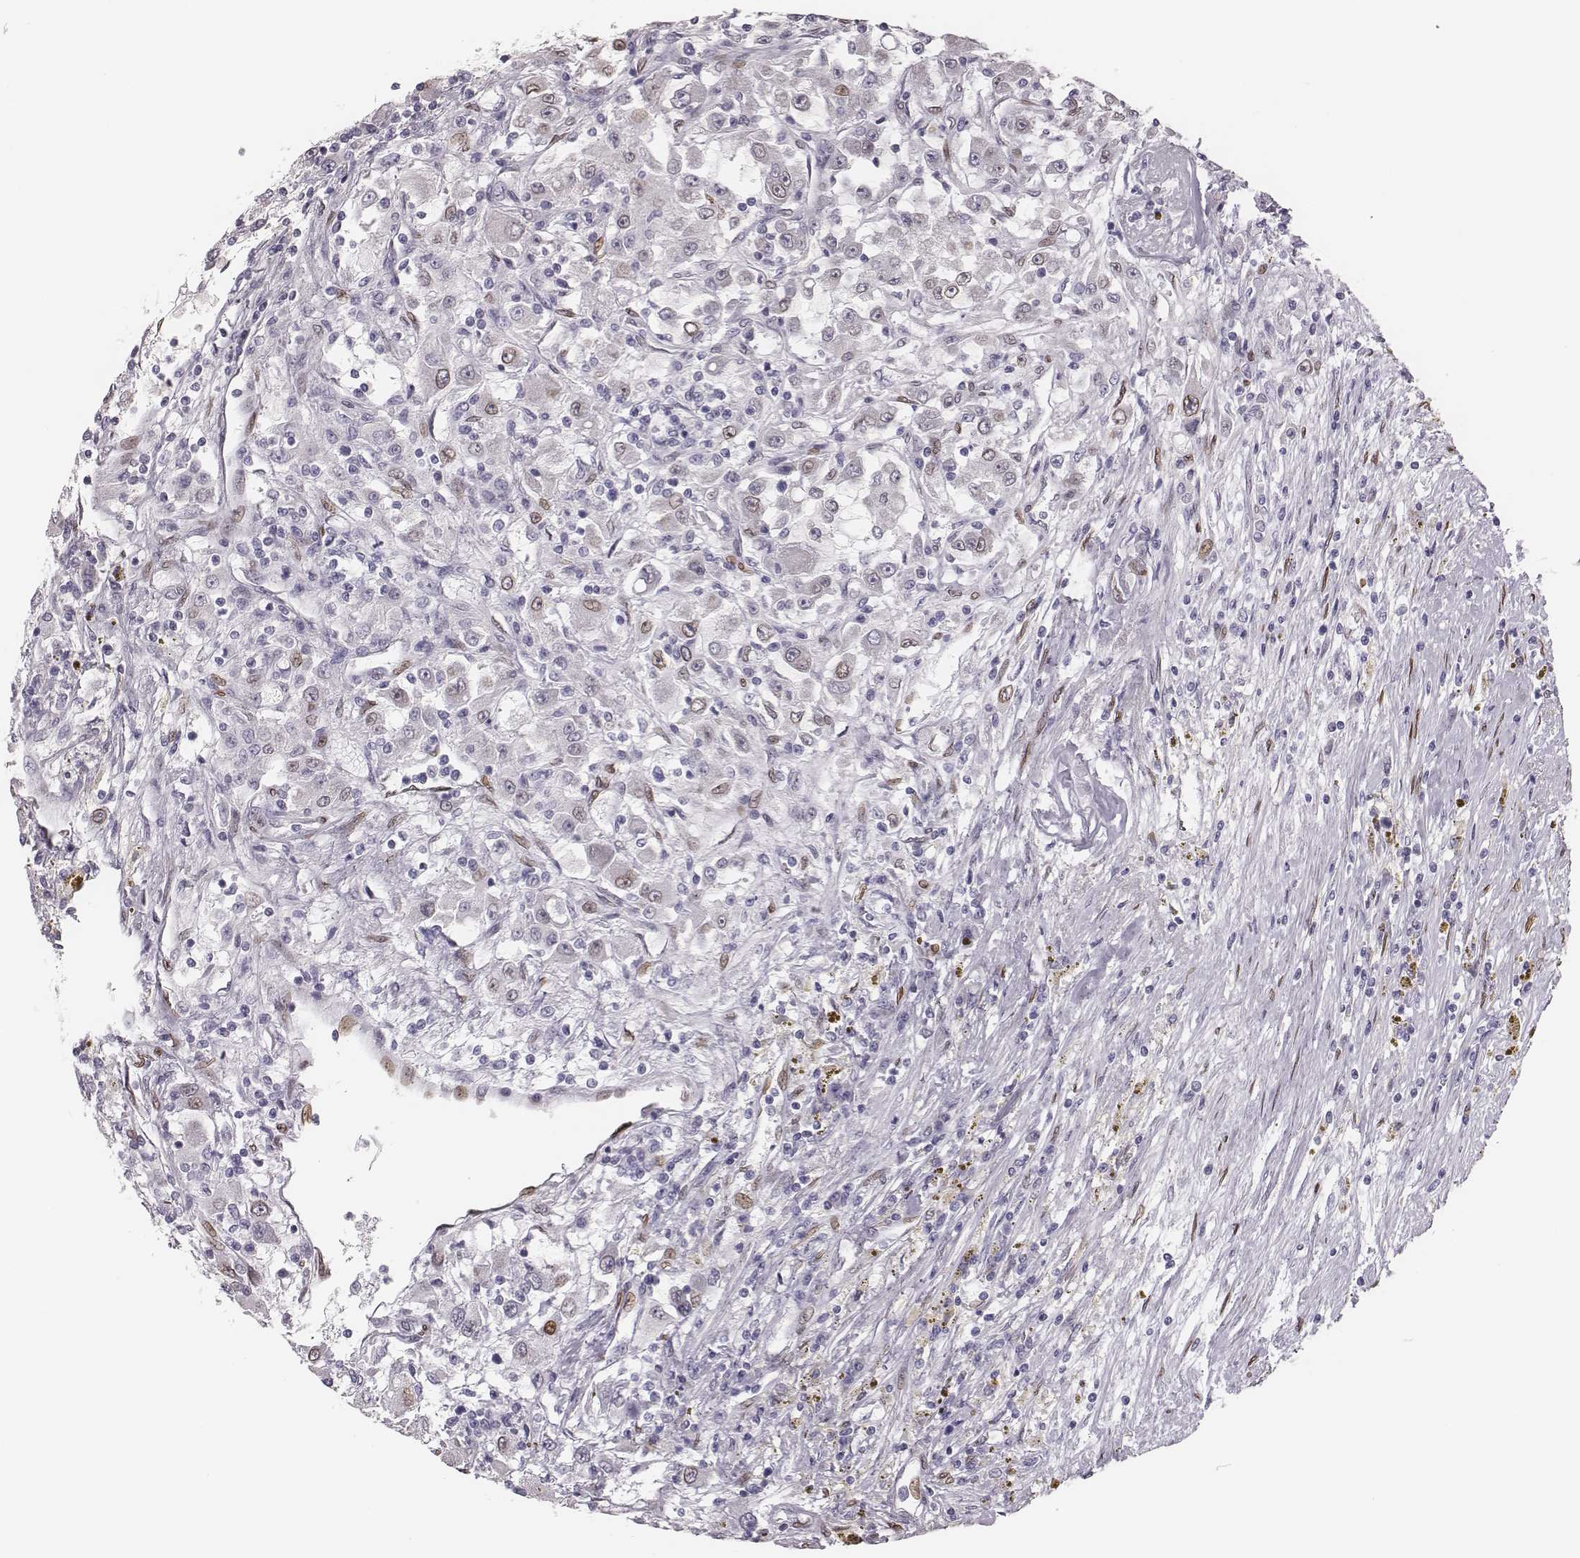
{"staining": {"intensity": "weak", "quantity": "<25%", "location": "nuclear"}, "tissue": "renal cancer", "cell_type": "Tumor cells", "image_type": "cancer", "snomed": [{"axis": "morphology", "description": "Adenocarcinoma, NOS"}, {"axis": "topography", "description": "Kidney"}], "caption": "IHC micrograph of neoplastic tissue: renal adenocarcinoma stained with DAB displays no significant protein staining in tumor cells. Brightfield microscopy of immunohistochemistry stained with DAB (3,3'-diaminobenzidine) (brown) and hematoxylin (blue), captured at high magnification.", "gene": "ADGRF4", "patient": {"sex": "female", "age": 67}}